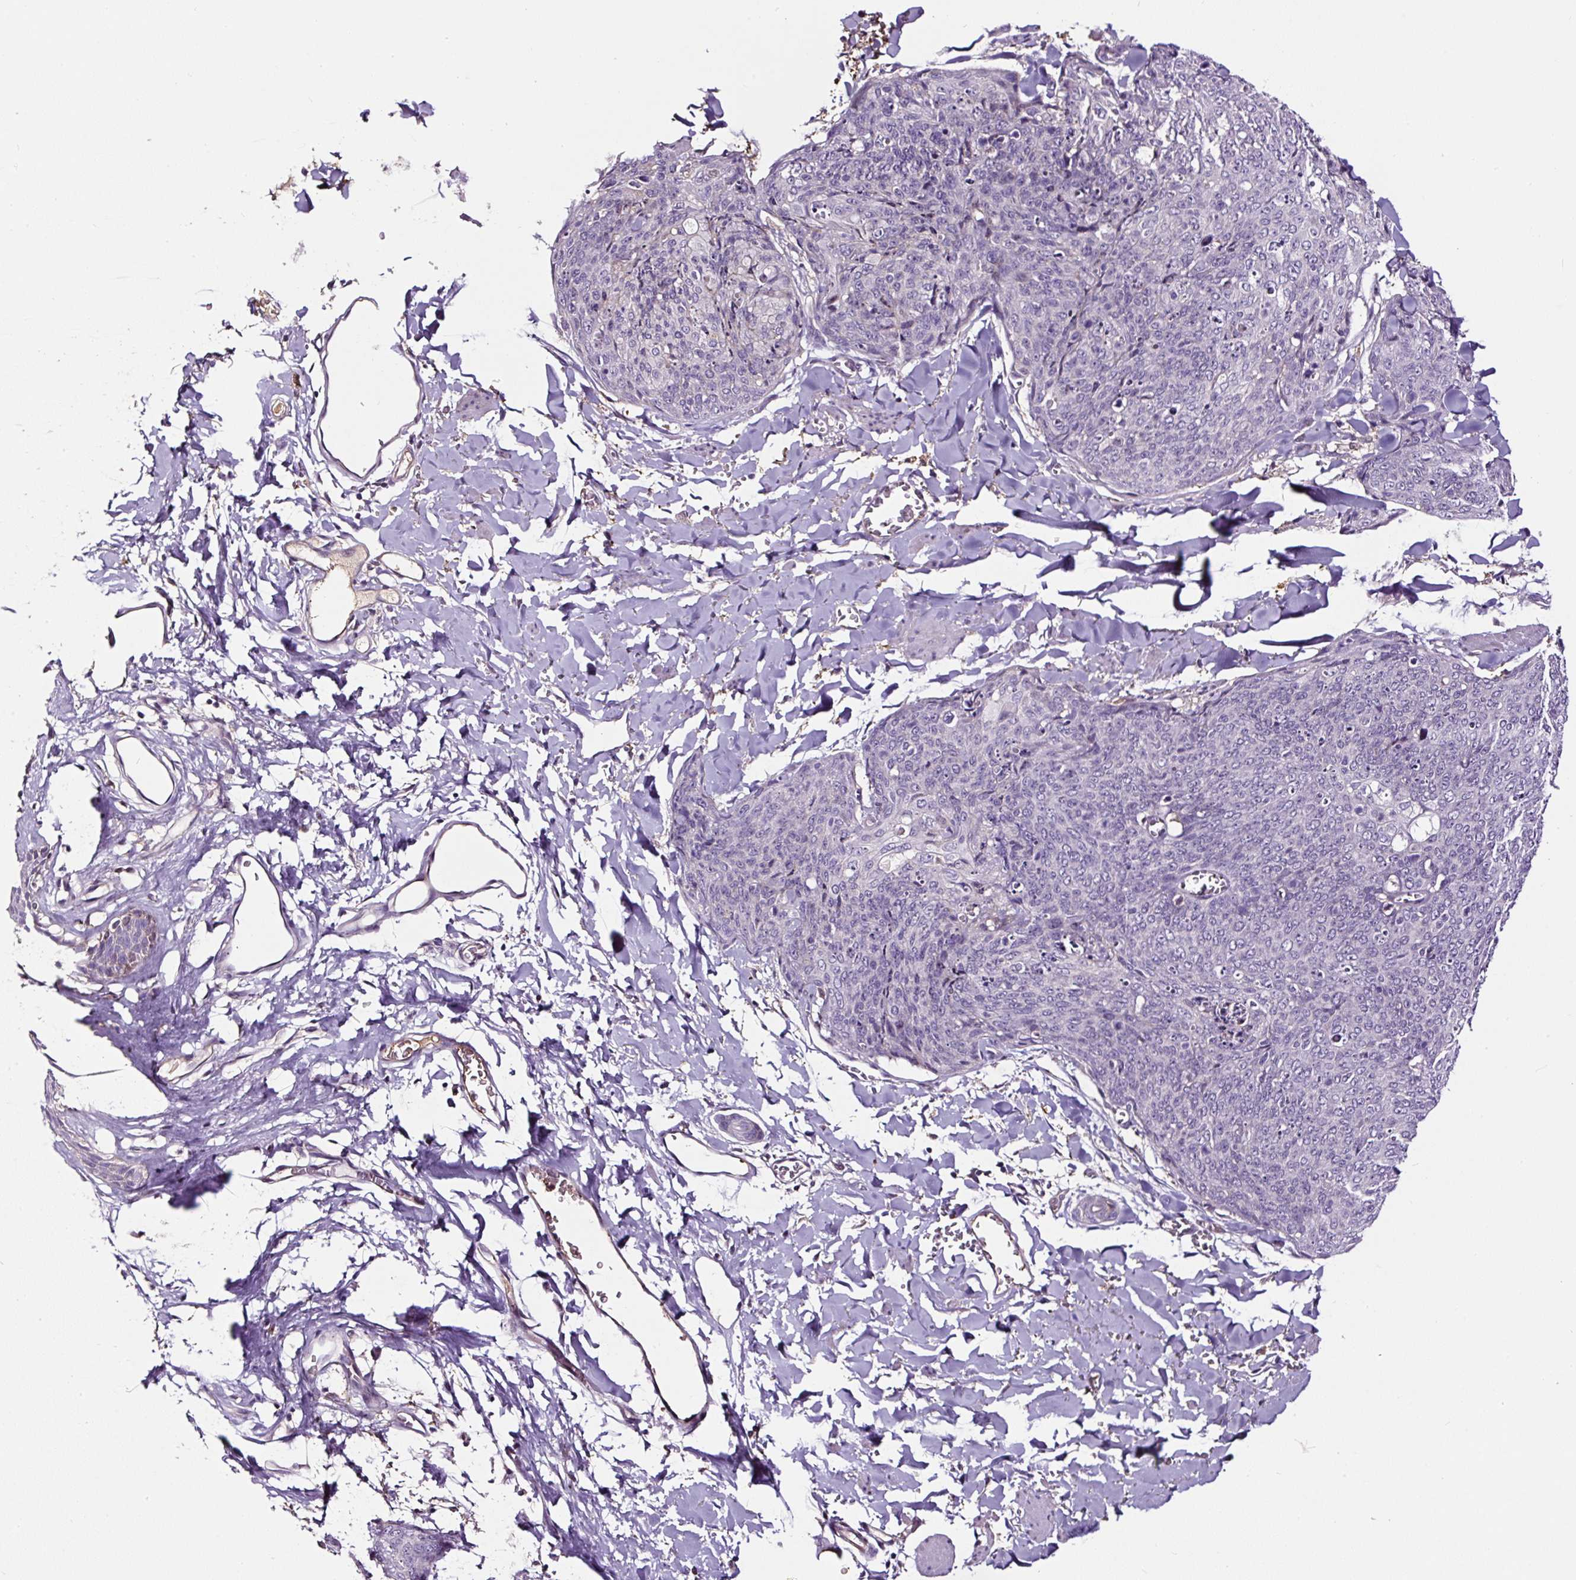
{"staining": {"intensity": "negative", "quantity": "none", "location": "none"}, "tissue": "skin cancer", "cell_type": "Tumor cells", "image_type": "cancer", "snomed": [{"axis": "morphology", "description": "Squamous cell carcinoma, NOS"}, {"axis": "topography", "description": "Skin"}, {"axis": "topography", "description": "Vulva"}], "caption": "Tumor cells are negative for protein expression in human skin cancer (squamous cell carcinoma).", "gene": "LRRC24", "patient": {"sex": "female", "age": 85}}